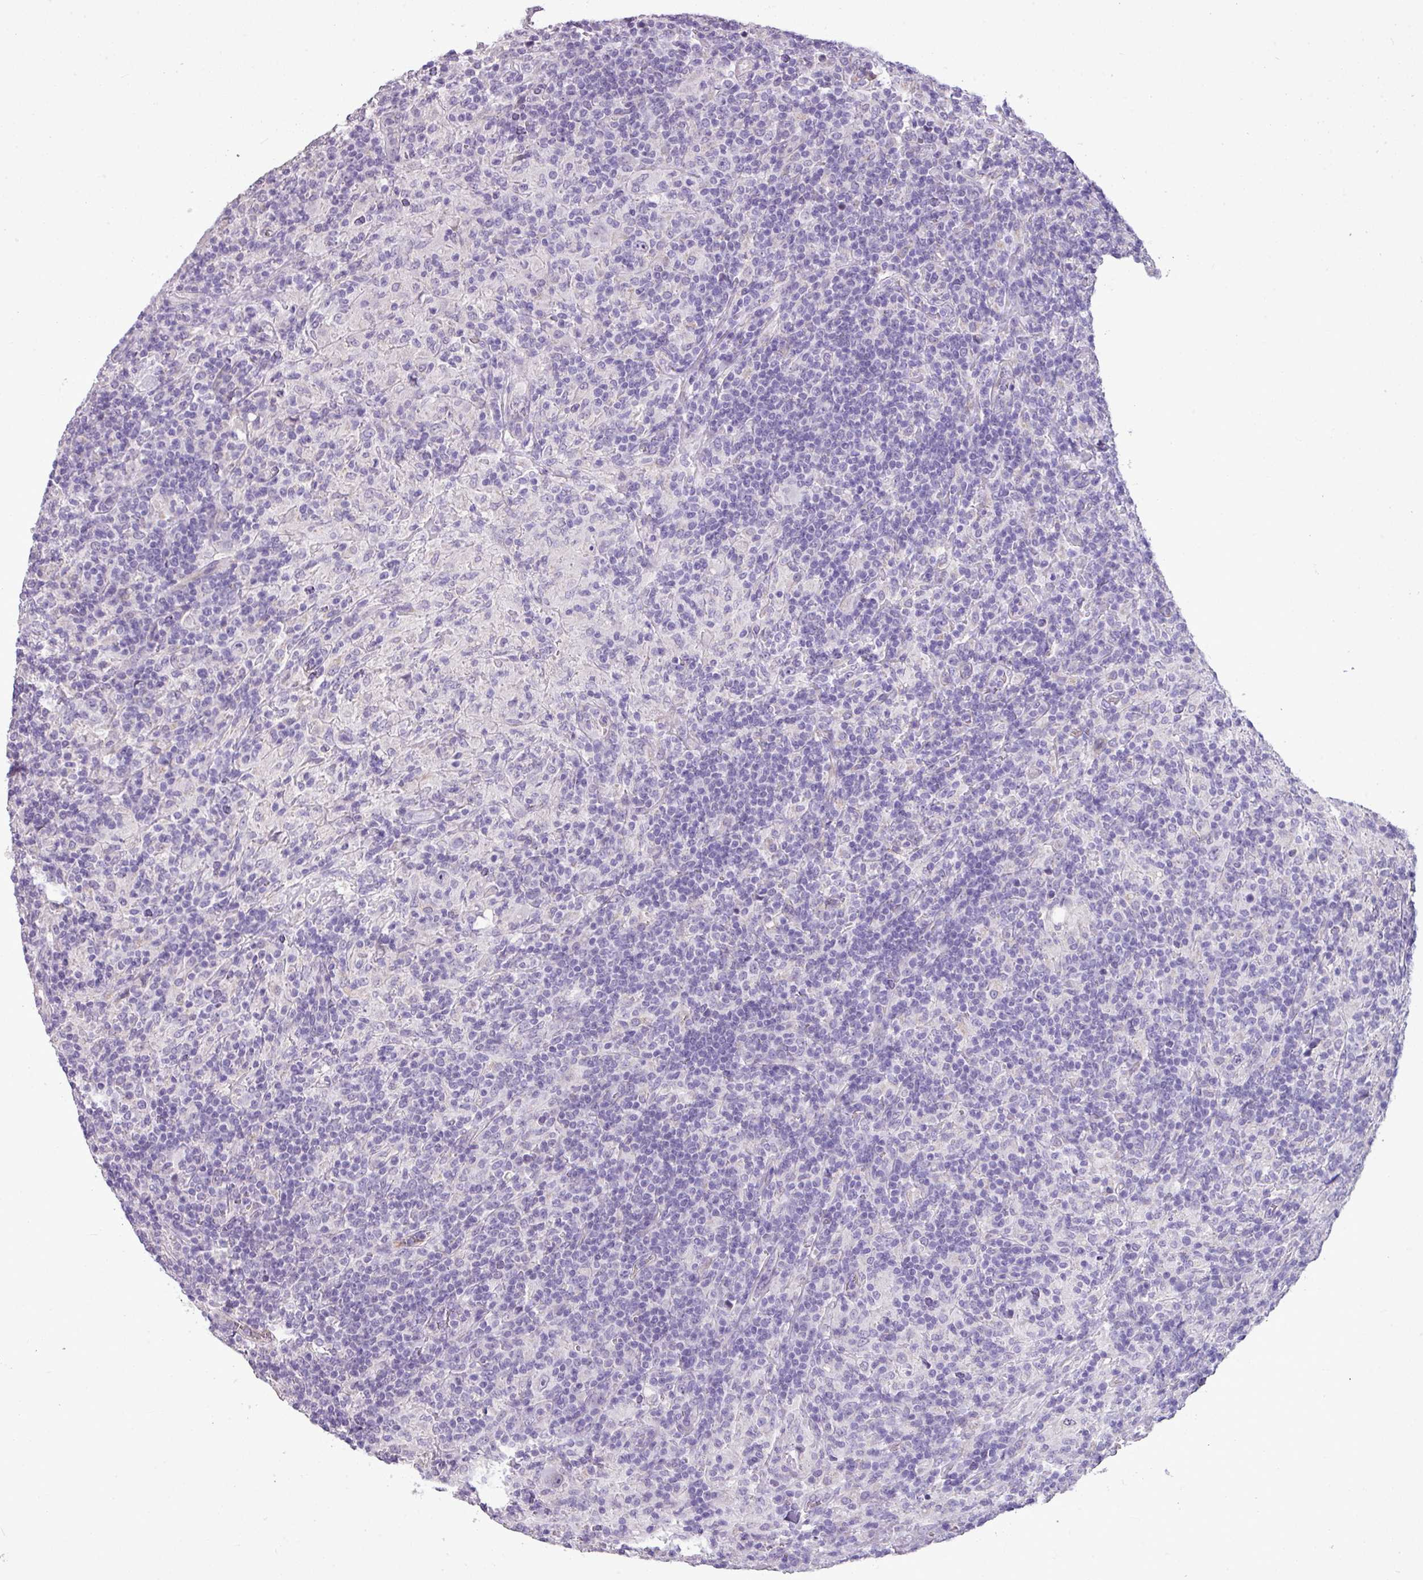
{"staining": {"intensity": "negative", "quantity": "none", "location": "none"}, "tissue": "lymphoma", "cell_type": "Tumor cells", "image_type": "cancer", "snomed": [{"axis": "morphology", "description": "Hodgkin's disease, NOS"}, {"axis": "topography", "description": "Lymph node"}], "caption": "Tumor cells show no significant protein expression in Hodgkin's disease. (Immunohistochemistry (ihc), brightfield microscopy, high magnification).", "gene": "ALDH2", "patient": {"sex": "male", "age": 70}}